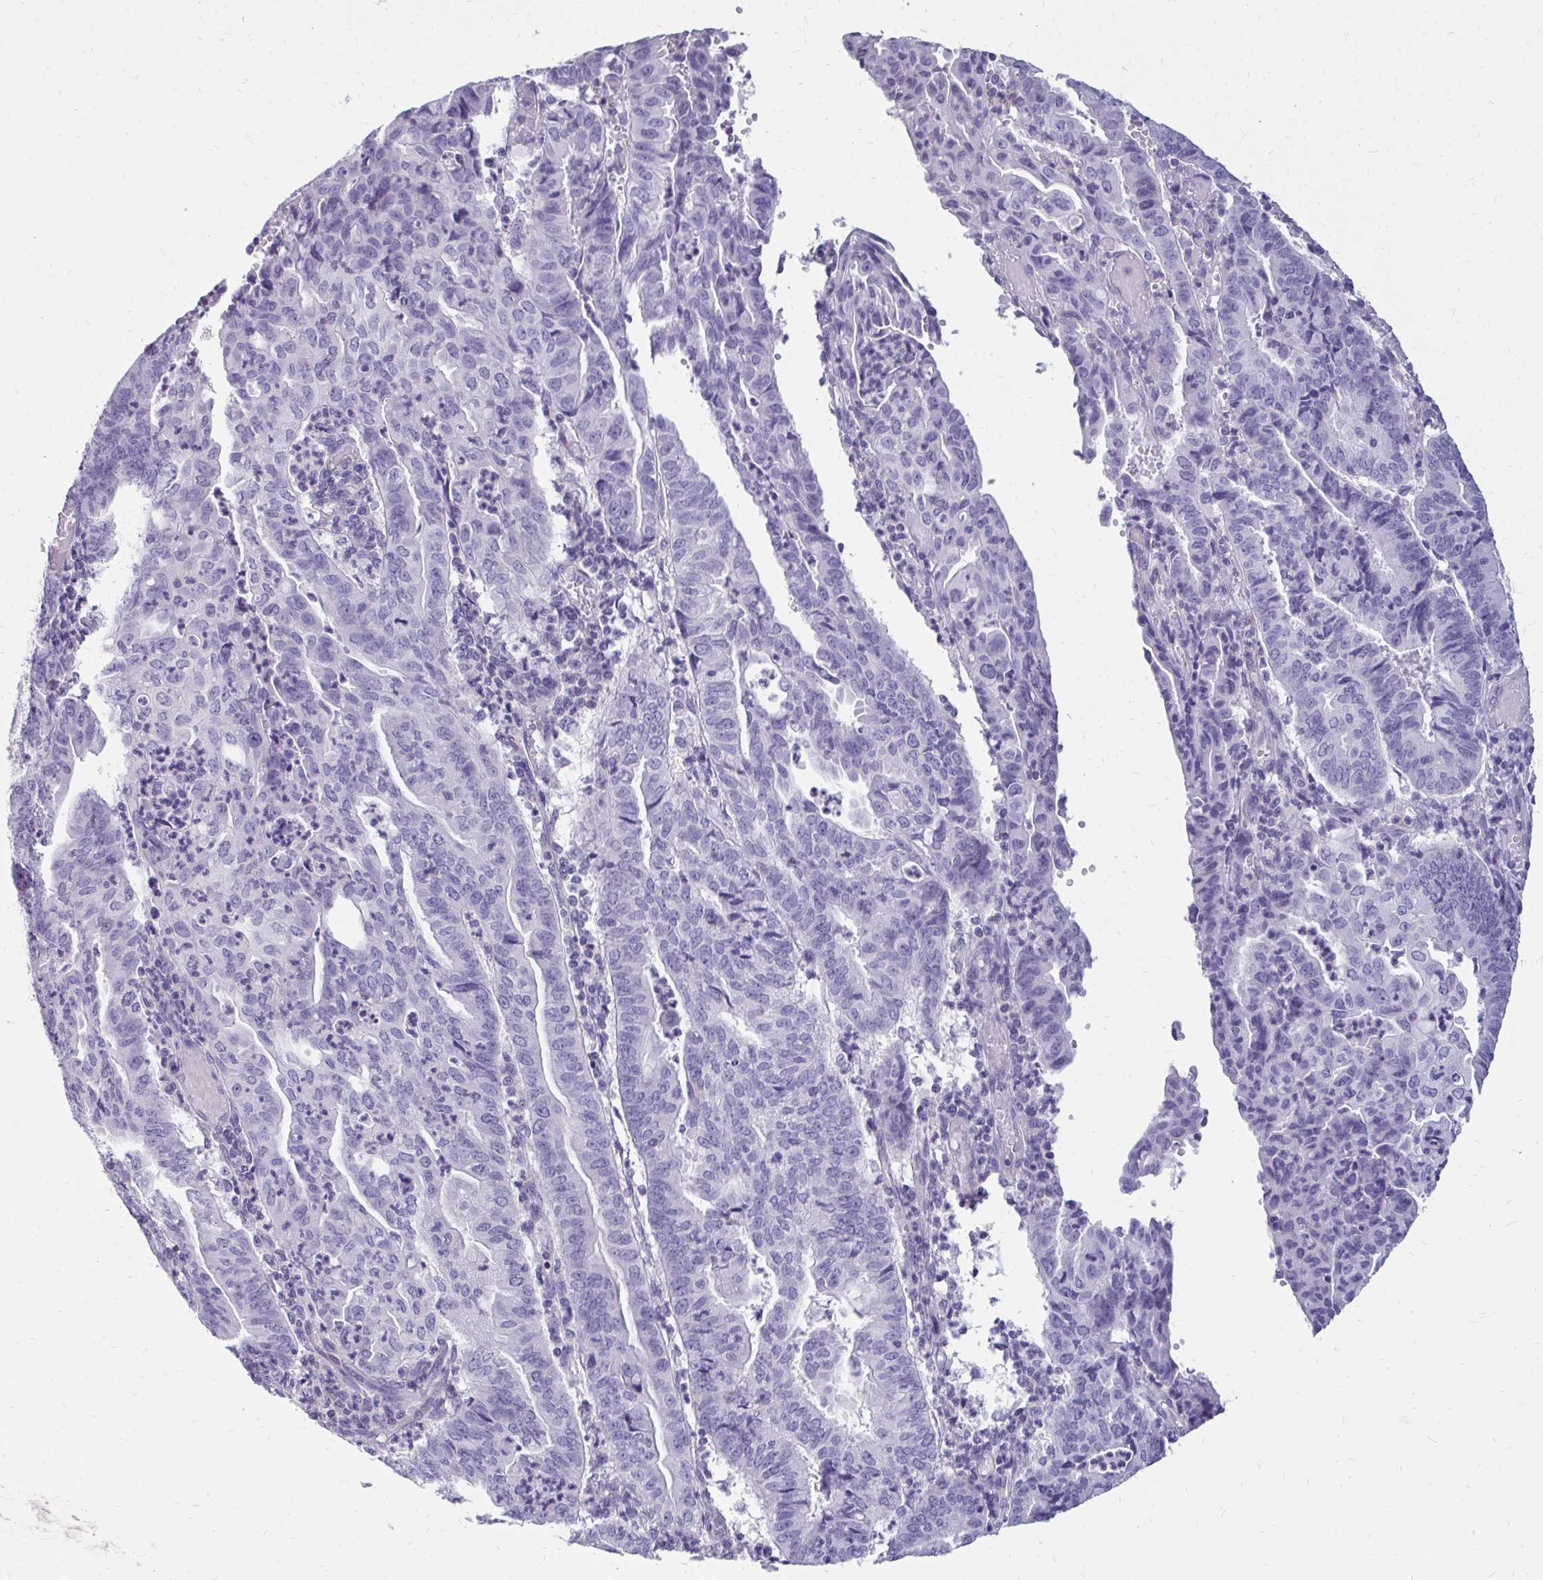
{"staining": {"intensity": "negative", "quantity": "none", "location": "none"}, "tissue": "endometrial cancer", "cell_type": "Tumor cells", "image_type": "cancer", "snomed": [{"axis": "morphology", "description": "Adenocarcinoma, NOS"}, {"axis": "topography", "description": "Endometrium"}], "caption": "A histopathology image of human endometrial cancer (adenocarcinoma) is negative for staining in tumor cells.", "gene": "FABP3", "patient": {"sex": "female", "age": 60}}